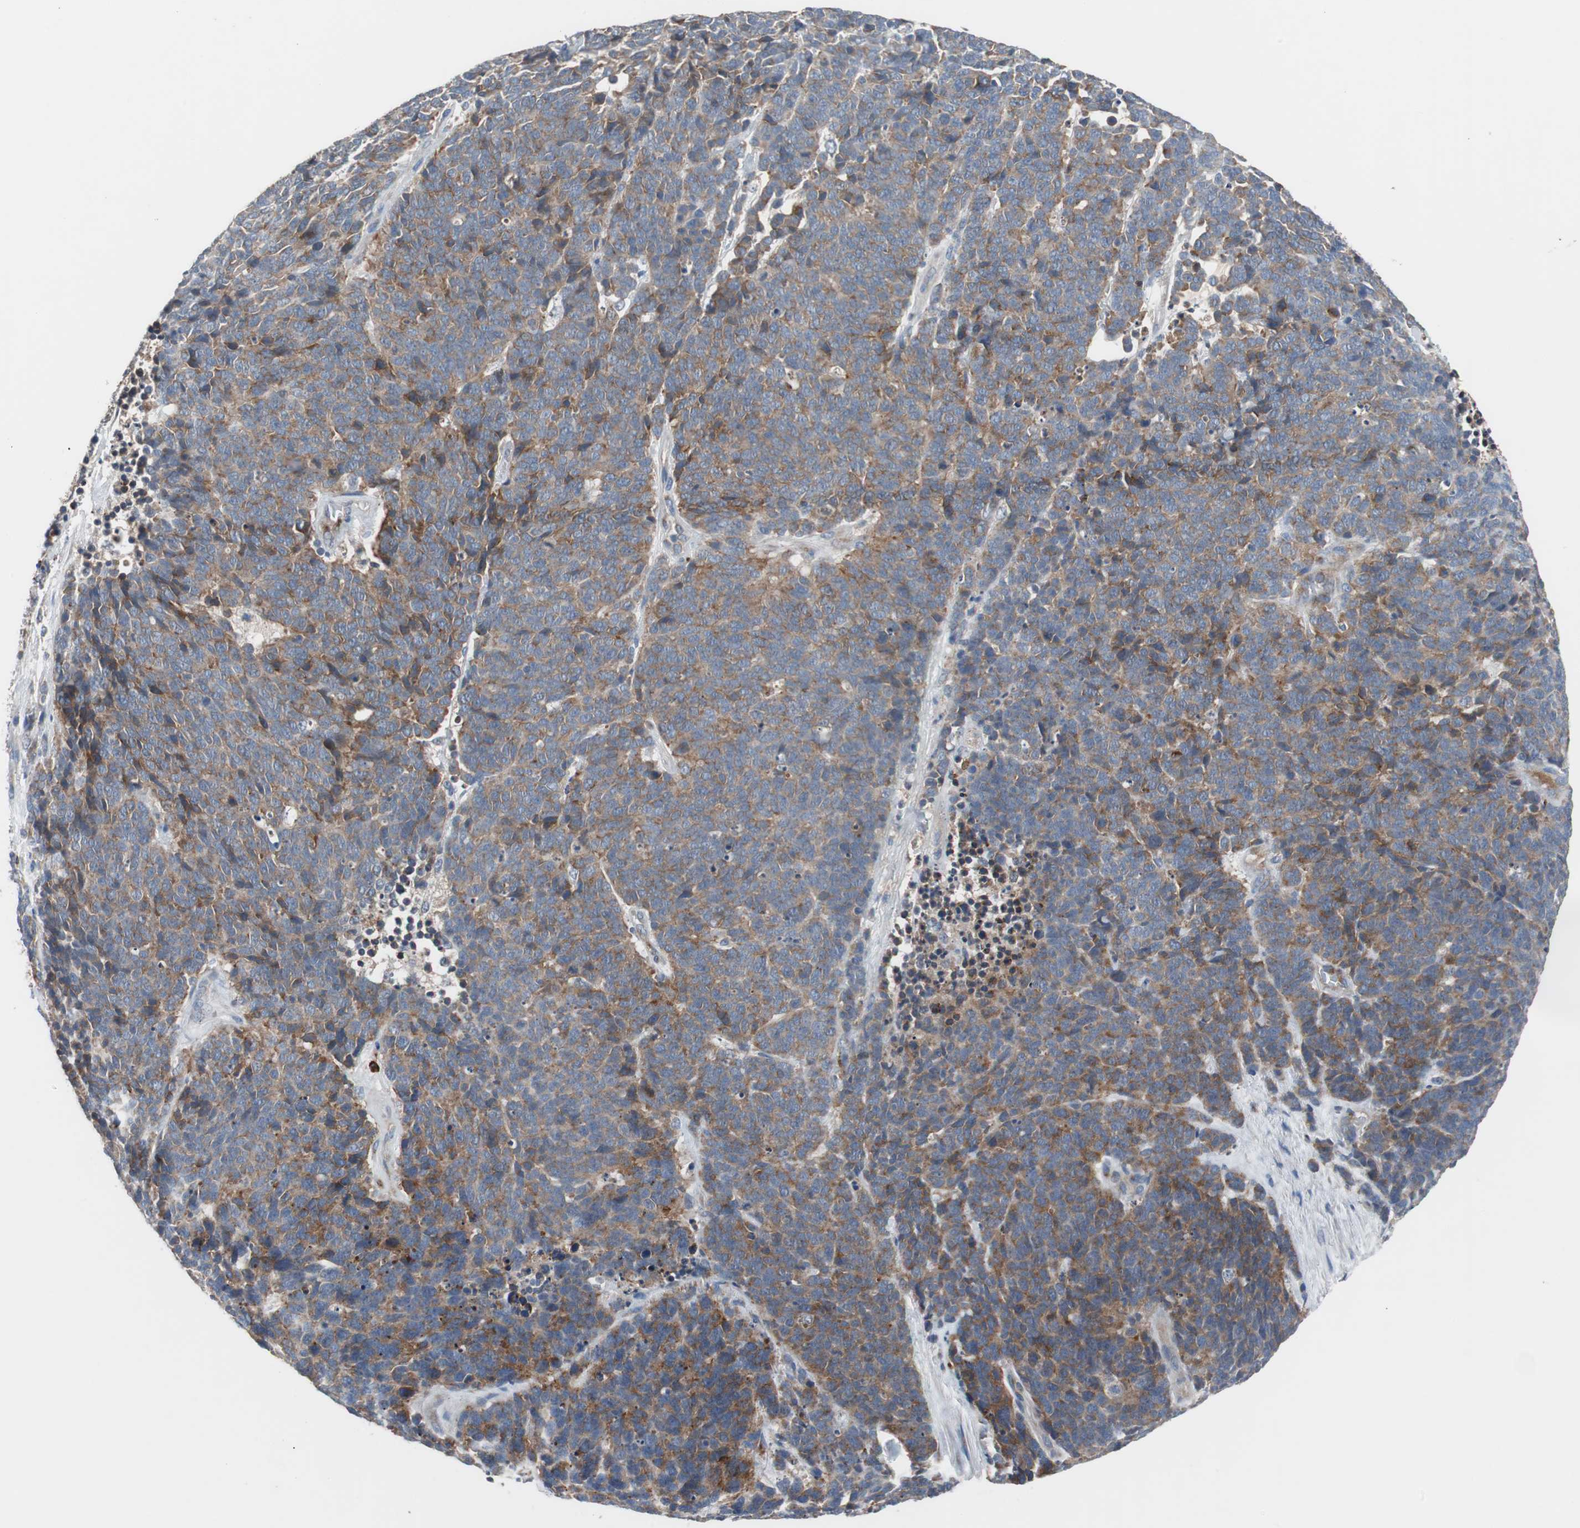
{"staining": {"intensity": "moderate", "quantity": "25%-75%", "location": "cytoplasmic/membranous"}, "tissue": "lung cancer", "cell_type": "Tumor cells", "image_type": "cancer", "snomed": [{"axis": "morphology", "description": "Neoplasm, malignant, NOS"}, {"axis": "topography", "description": "Lung"}], "caption": "Lung cancer (malignant neoplasm) stained for a protein (brown) displays moderate cytoplasmic/membranous positive positivity in approximately 25%-75% of tumor cells.", "gene": "SORT1", "patient": {"sex": "female", "age": 58}}